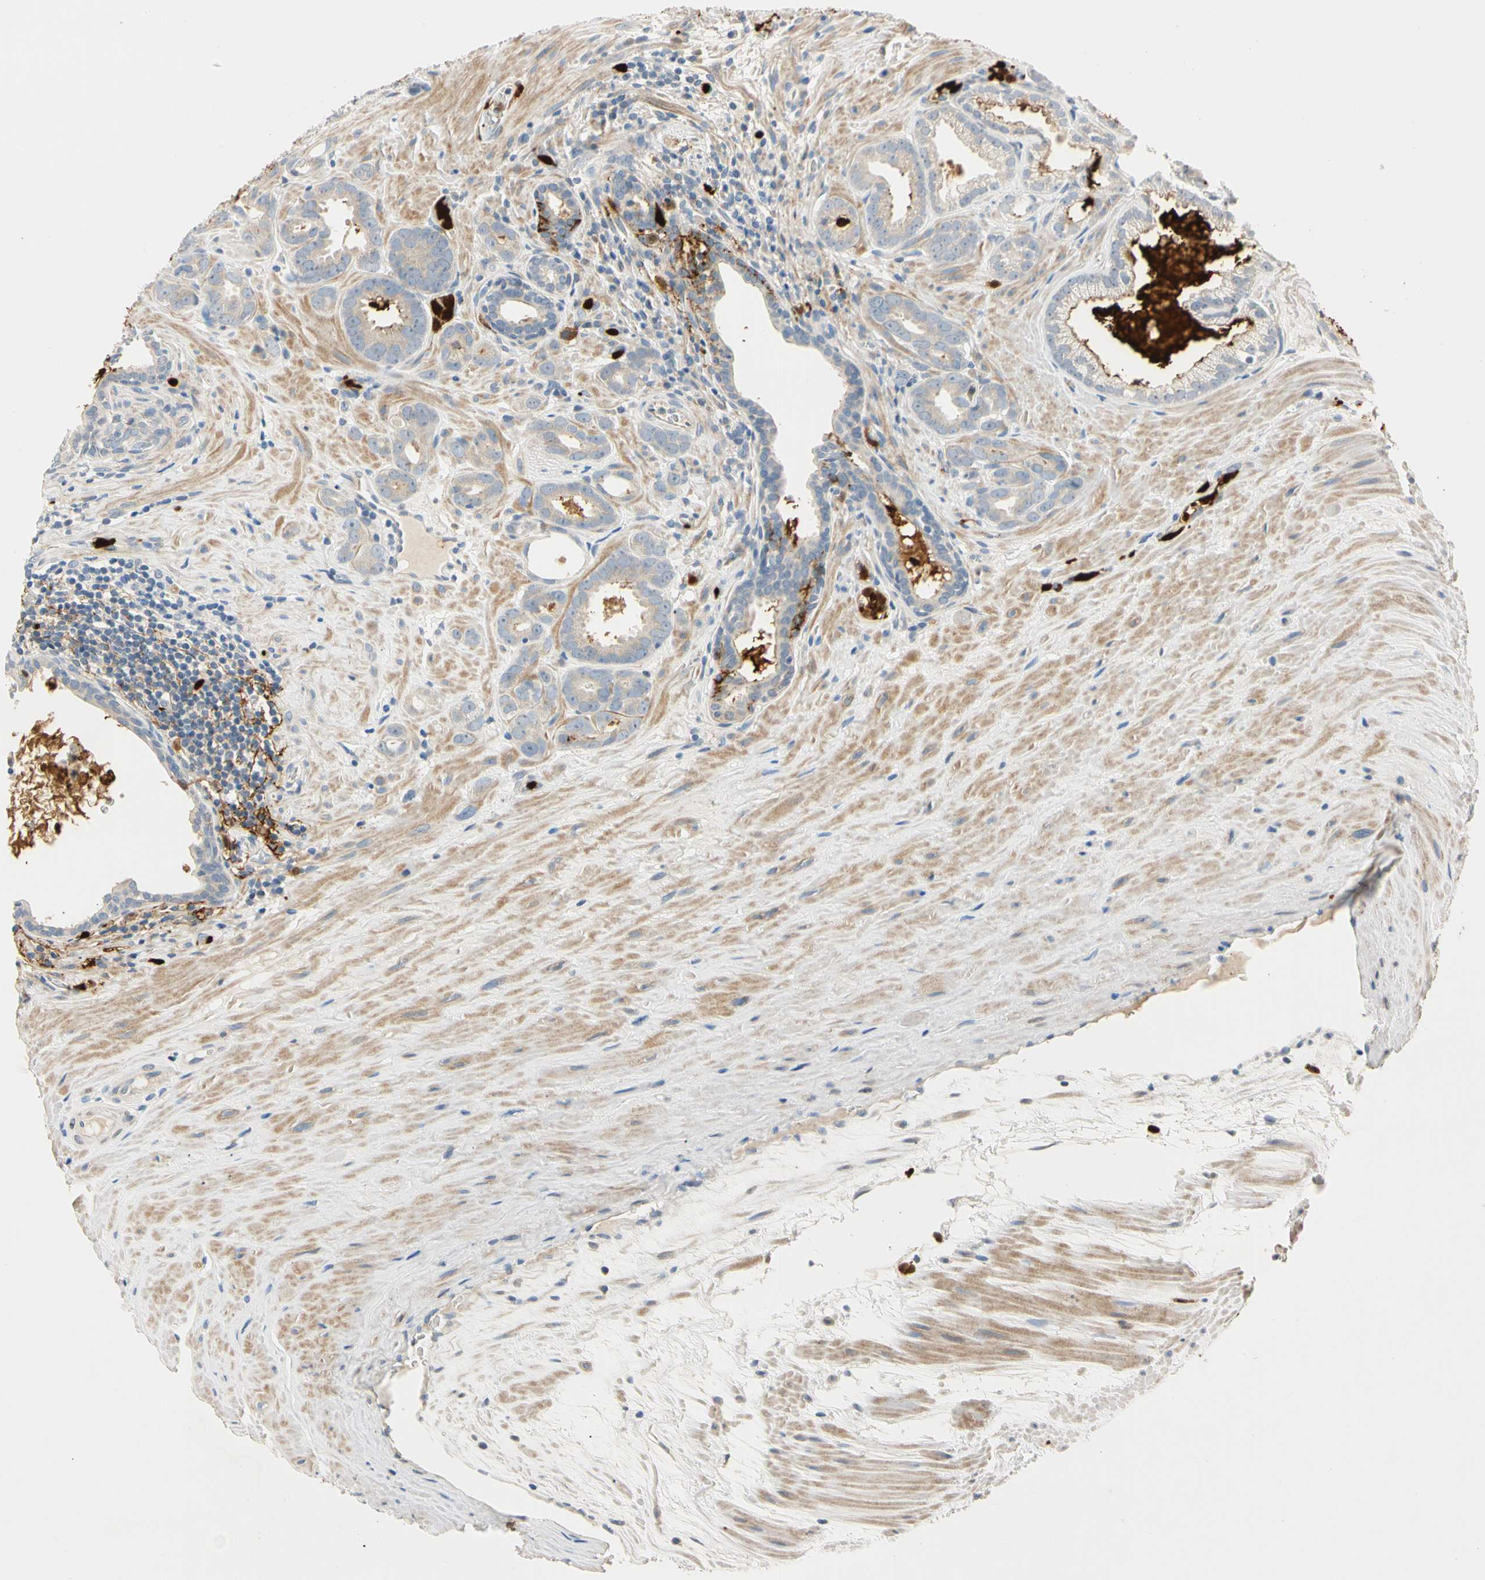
{"staining": {"intensity": "weak", "quantity": "25%-75%", "location": "cytoplasmic/membranous"}, "tissue": "prostate cancer", "cell_type": "Tumor cells", "image_type": "cancer", "snomed": [{"axis": "morphology", "description": "Adenocarcinoma, Low grade"}, {"axis": "topography", "description": "Prostate"}], "caption": "DAB immunohistochemical staining of prostate cancer demonstrates weak cytoplasmic/membranous protein expression in about 25%-75% of tumor cells.", "gene": "TRAF5", "patient": {"sex": "male", "age": 57}}